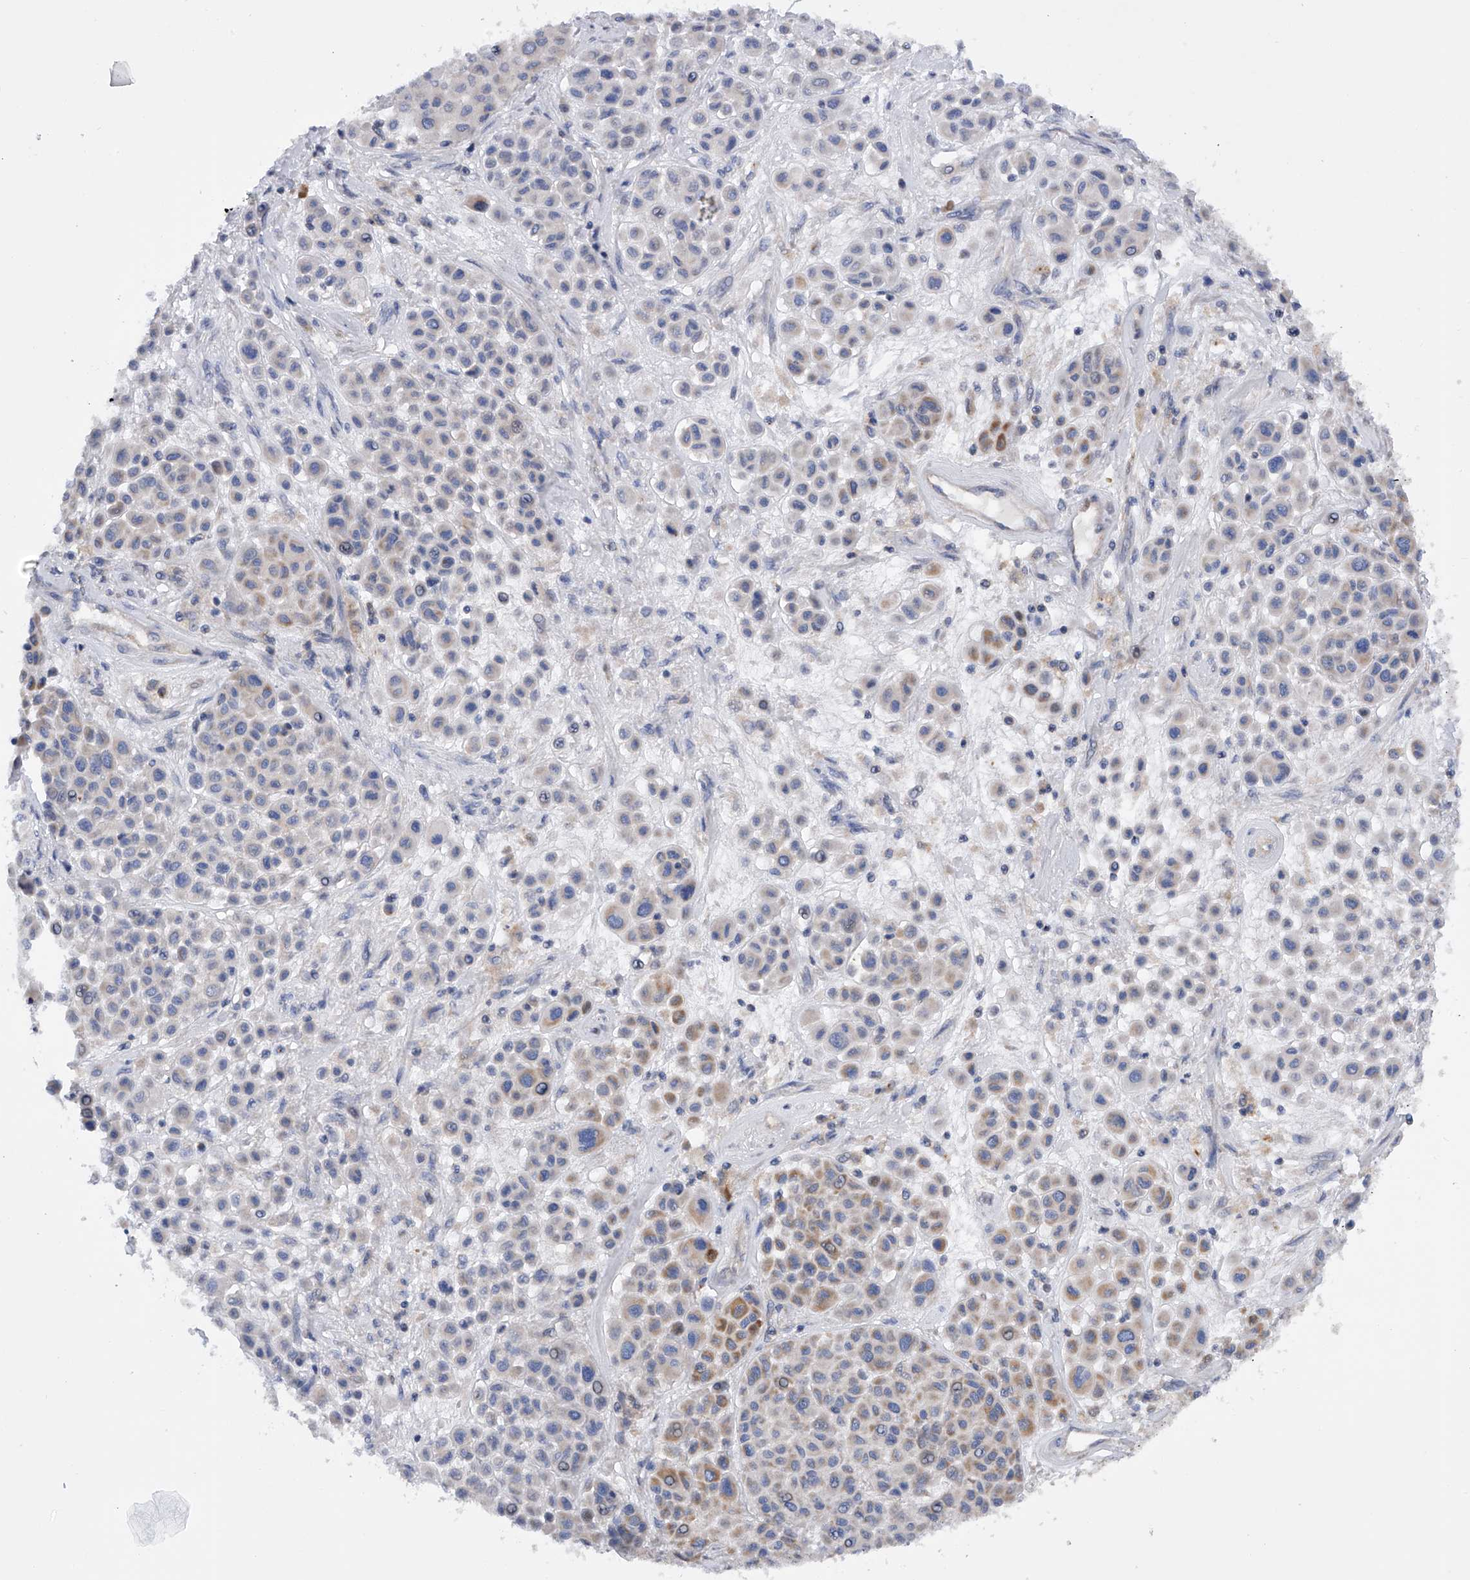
{"staining": {"intensity": "moderate", "quantity": "<25%", "location": "cytoplasmic/membranous"}, "tissue": "melanoma", "cell_type": "Tumor cells", "image_type": "cancer", "snomed": [{"axis": "morphology", "description": "Malignant melanoma, Metastatic site"}, {"axis": "topography", "description": "Soft tissue"}], "caption": "This image exhibits immunohistochemistry (IHC) staining of melanoma, with low moderate cytoplasmic/membranous positivity in approximately <25% of tumor cells.", "gene": "MLYCD", "patient": {"sex": "male", "age": 41}}